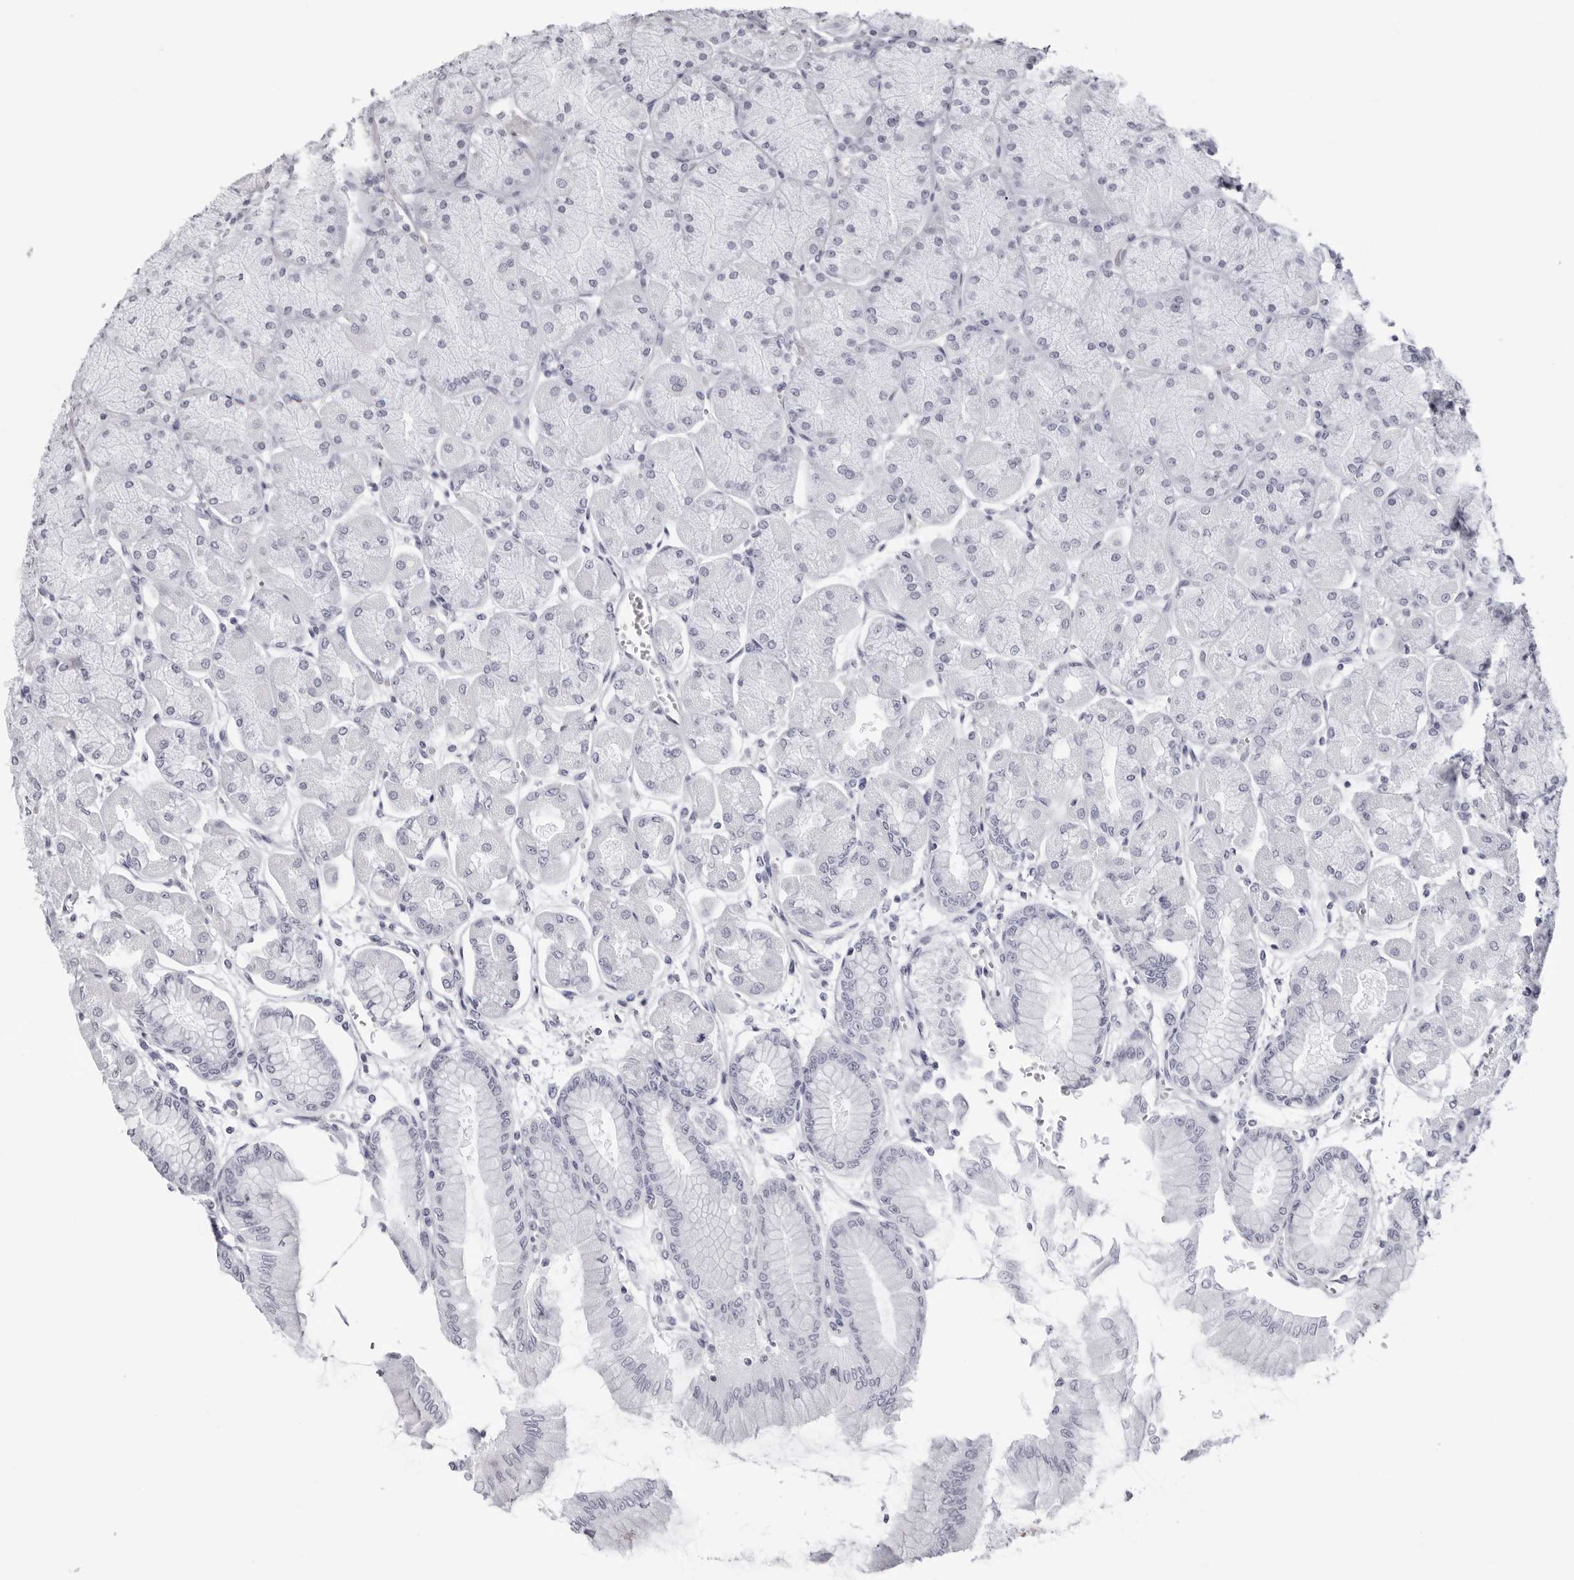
{"staining": {"intensity": "negative", "quantity": "none", "location": "none"}, "tissue": "stomach", "cell_type": "Glandular cells", "image_type": "normal", "snomed": [{"axis": "morphology", "description": "Normal tissue, NOS"}, {"axis": "topography", "description": "Stomach, upper"}], "caption": "Immunohistochemistry (IHC) photomicrograph of benign stomach: stomach stained with DAB exhibits no significant protein expression in glandular cells.", "gene": "INSL3", "patient": {"sex": "female", "age": 56}}